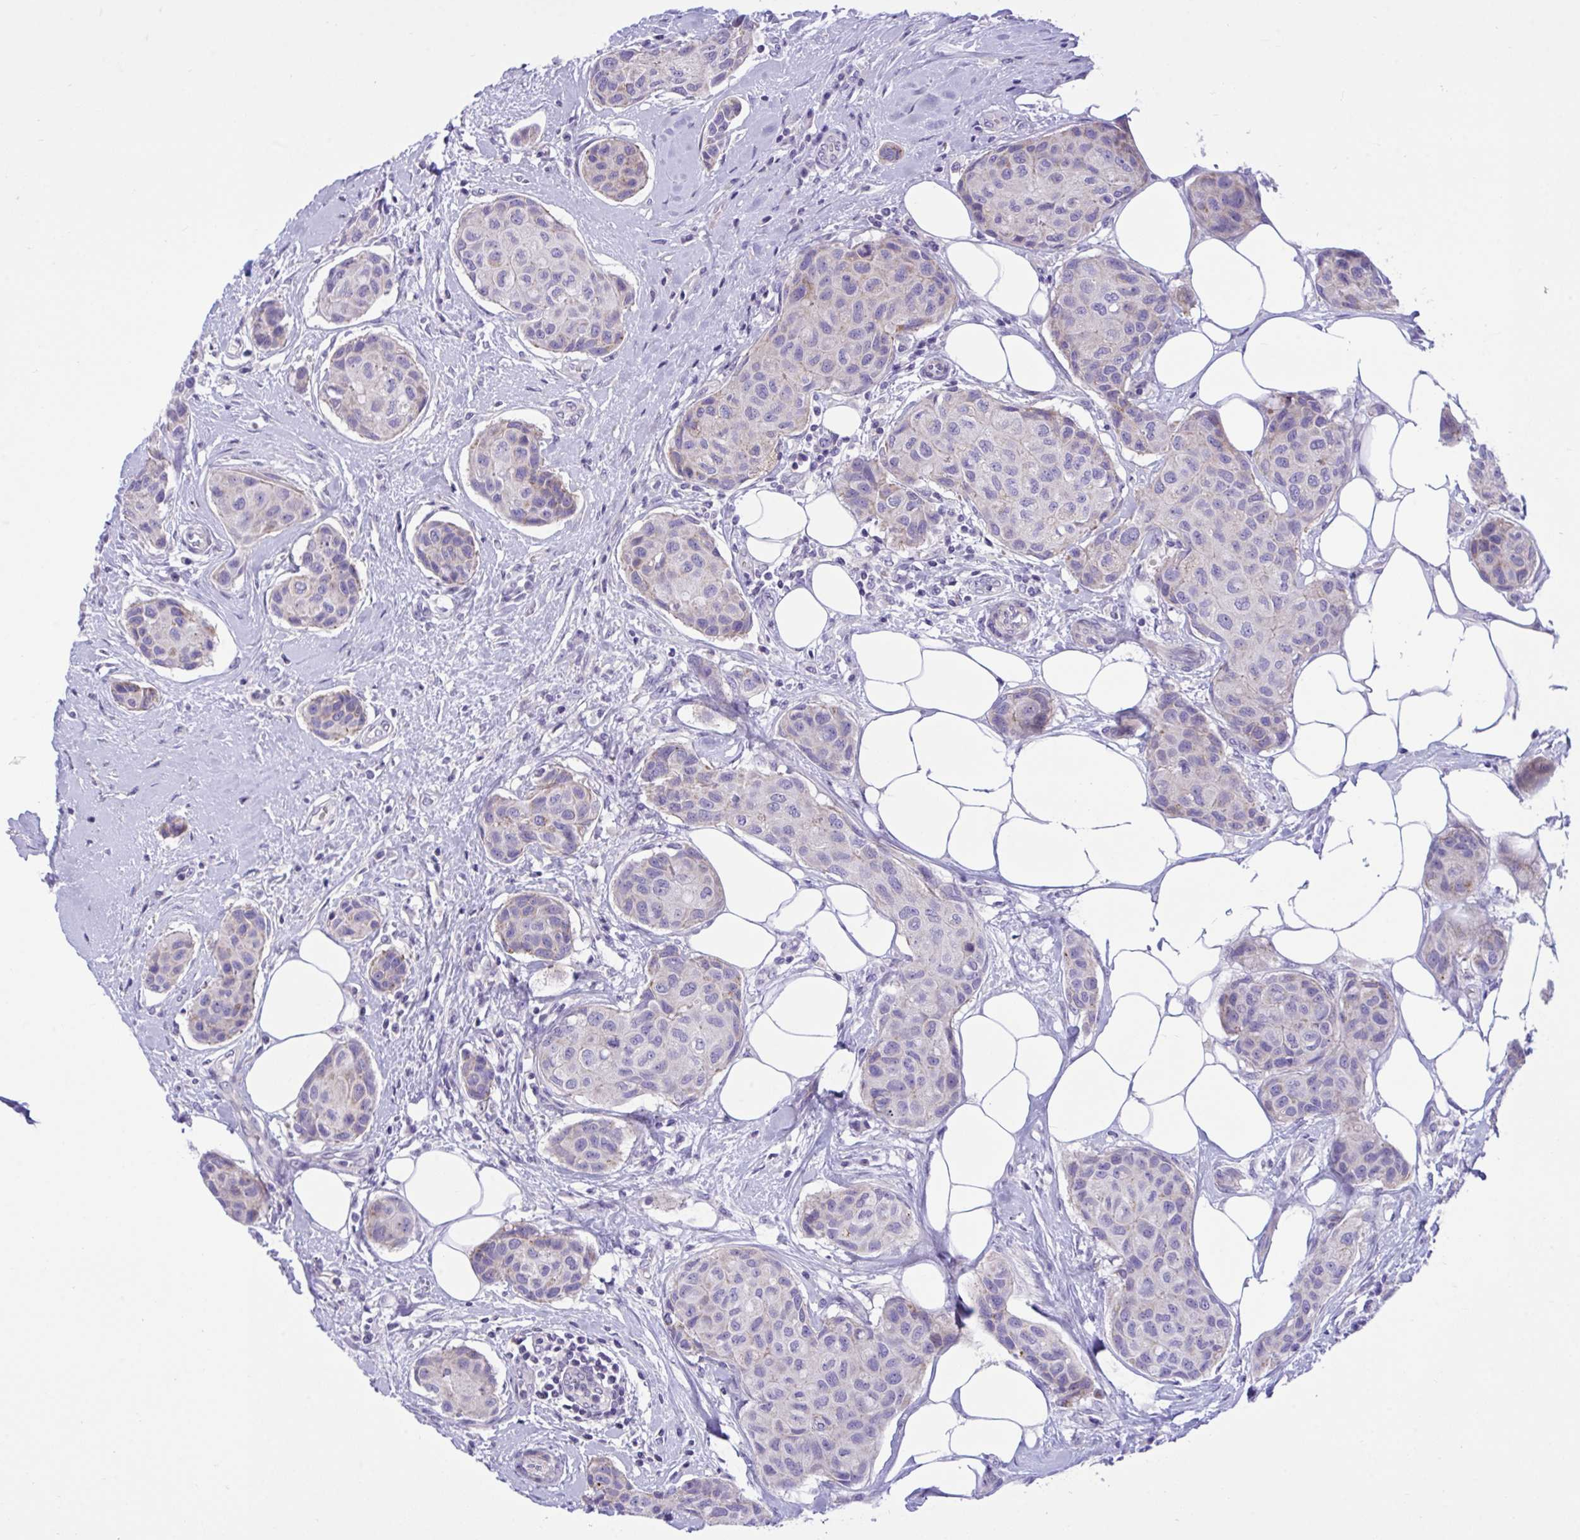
{"staining": {"intensity": "moderate", "quantity": "<25%", "location": "cytoplasmic/membranous"}, "tissue": "breast cancer", "cell_type": "Tumor cells", "image_type": "cancer", "snomed": [{"axis": "morphology", "description": "Duct carcinoma"}, {"axis": "topography", "description": "Breast"}, {"axis": "topography", "description": "Lymph node"}], "caption": "Immunohistochemical staining of human breast cancer (invasive ductal carcinoma) shows low levels of moderate cytoplasmic/membranous staining in approximately <25% of tumor cells.", "gene": "WDR97", "patient": {"sex": "female", "age": 80}}